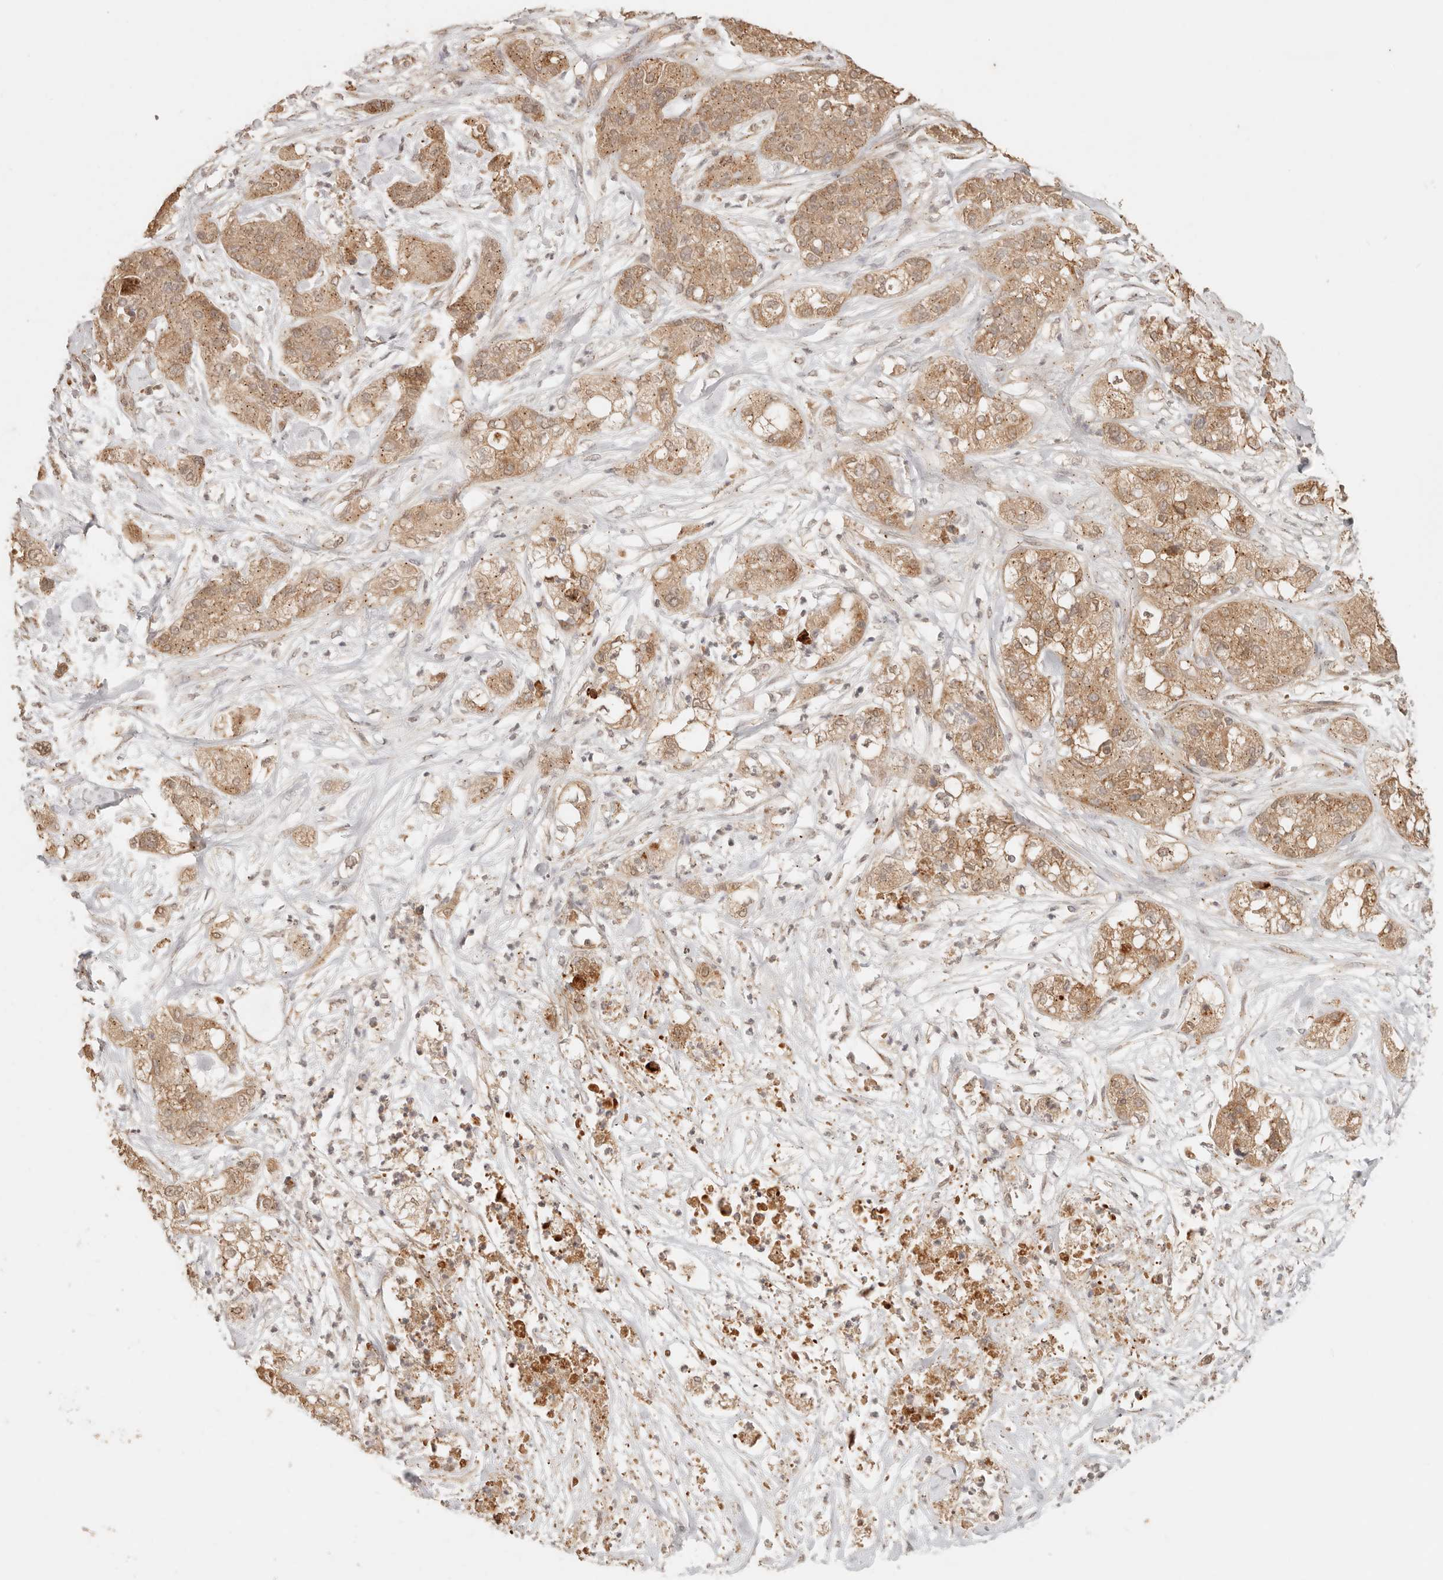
{"staining": {"intensity": "moderate", "quantity": ">75%", "location": "cytoplasmic/membranous"}, "tissue": "pancreatic cancer", "cell_type": "Tumor cells", "image_type": "cancer", "snomed": [{"axis": "morphology", "description": "Adenocarcinoma, NOS"}, {"axis": "topography", "description": "Pancreas"}], "caption": "The micrograph exhibits a brown stain indicating the presence of a protein in the cytoplasmic/membranous of tumor cells in adenocarcinoma (pancreatic).", "gene": "LMO4", "patient": {"sex": "female", "age": 78}}